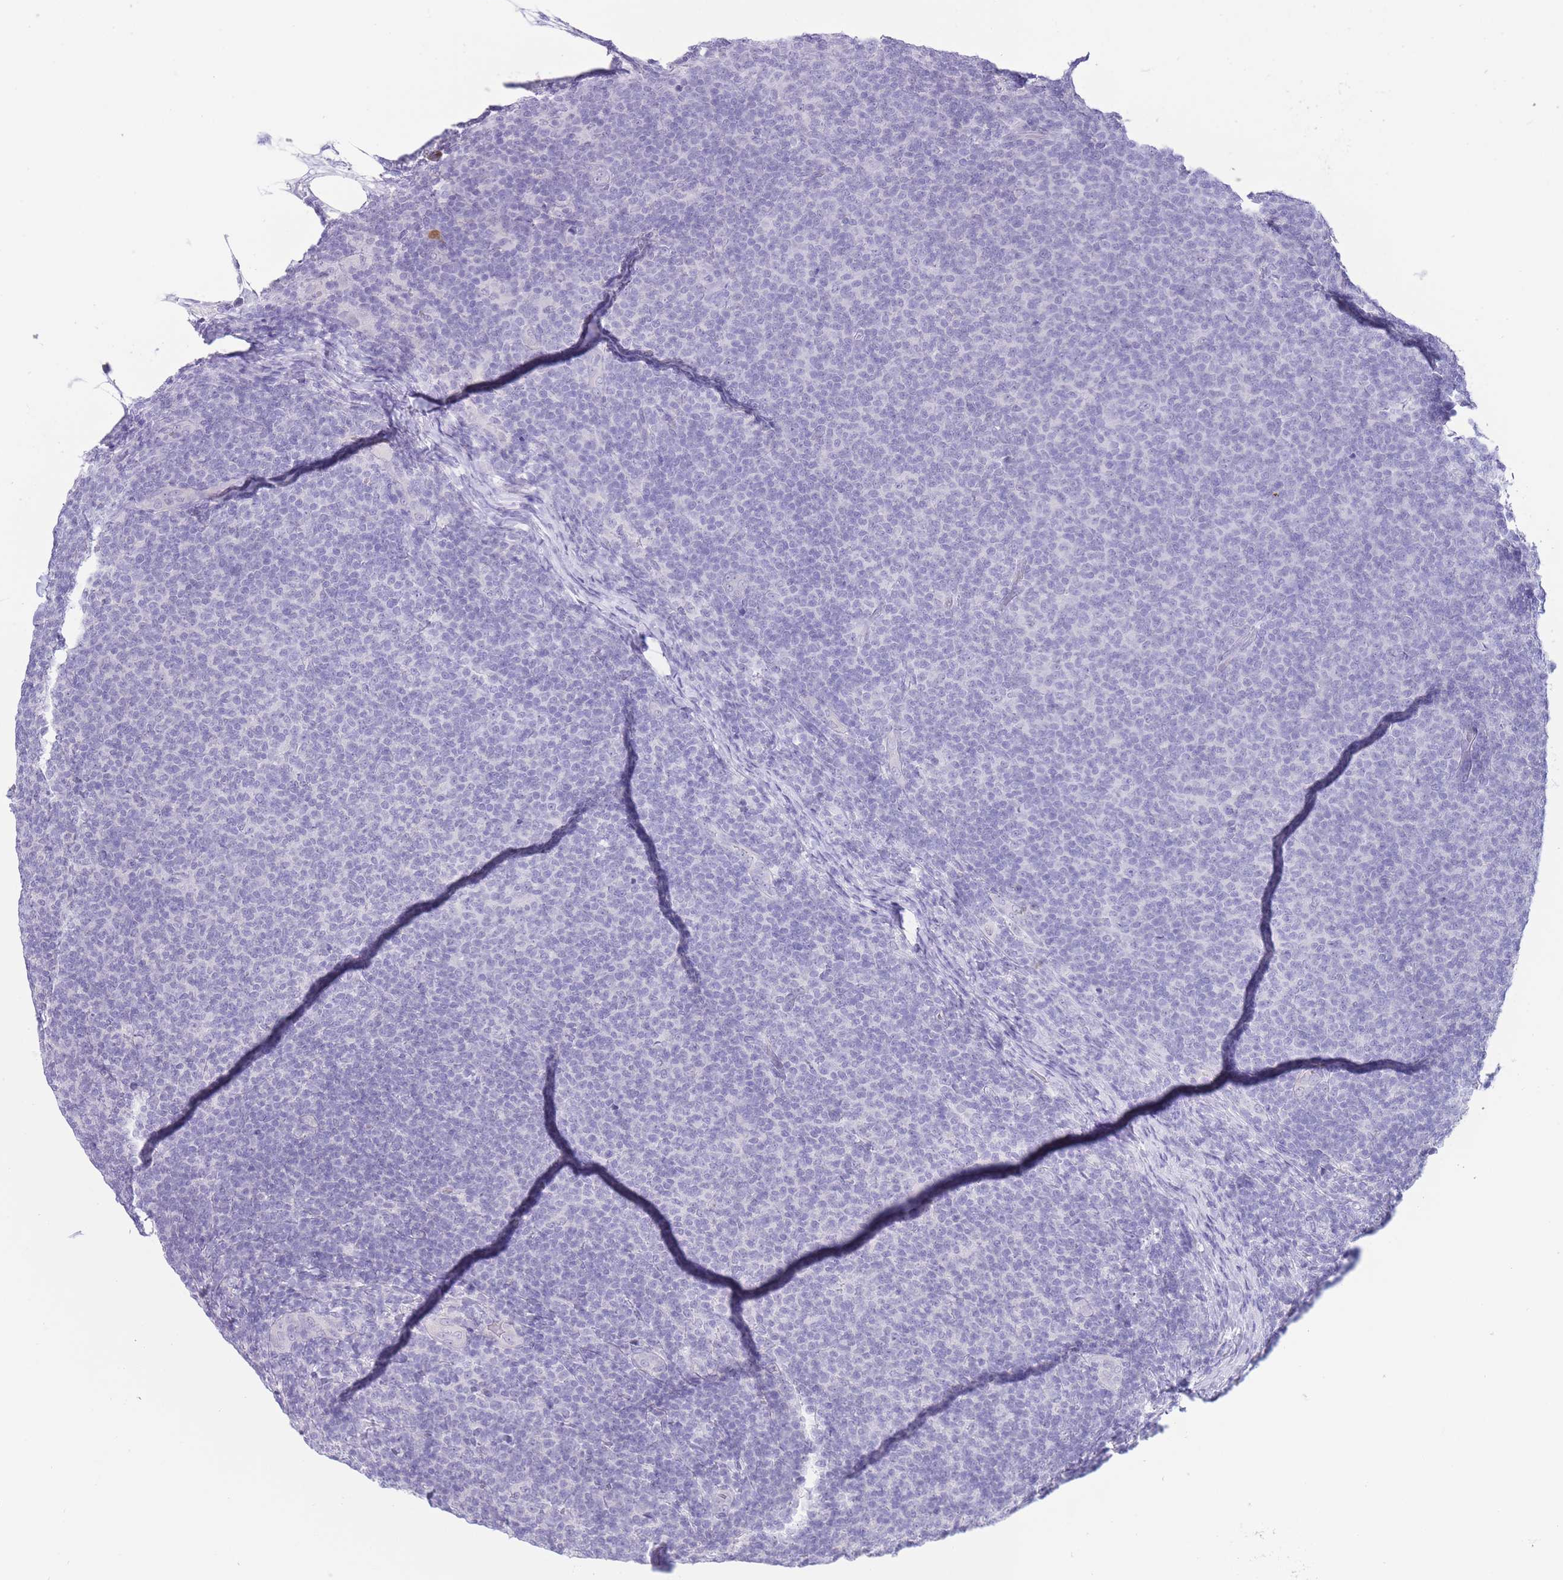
{"staining": {"intensity": "negative", "quantity": "none", "location": "none"}, "tissue": "lymphoma", "cell_type": "Tumor cells", "image_type": "cancer", "snomed": [{"axis": "morphology", "description": "Malignant lymphoma, non-Hodgkin's type, Low grade"}, {"axis": "topography", "description": "Lymph node"}], "caption": "An immunohistochemistry image of malignant lymphoma, non-Hodgkin's type (low-grade) is shown. There is no staining in tumor cells of malignant lymphoma, non-Hodgkin's type (low-grade).", "gene": "ASAP3", "patient": {"sex": "male", "age": 66}}